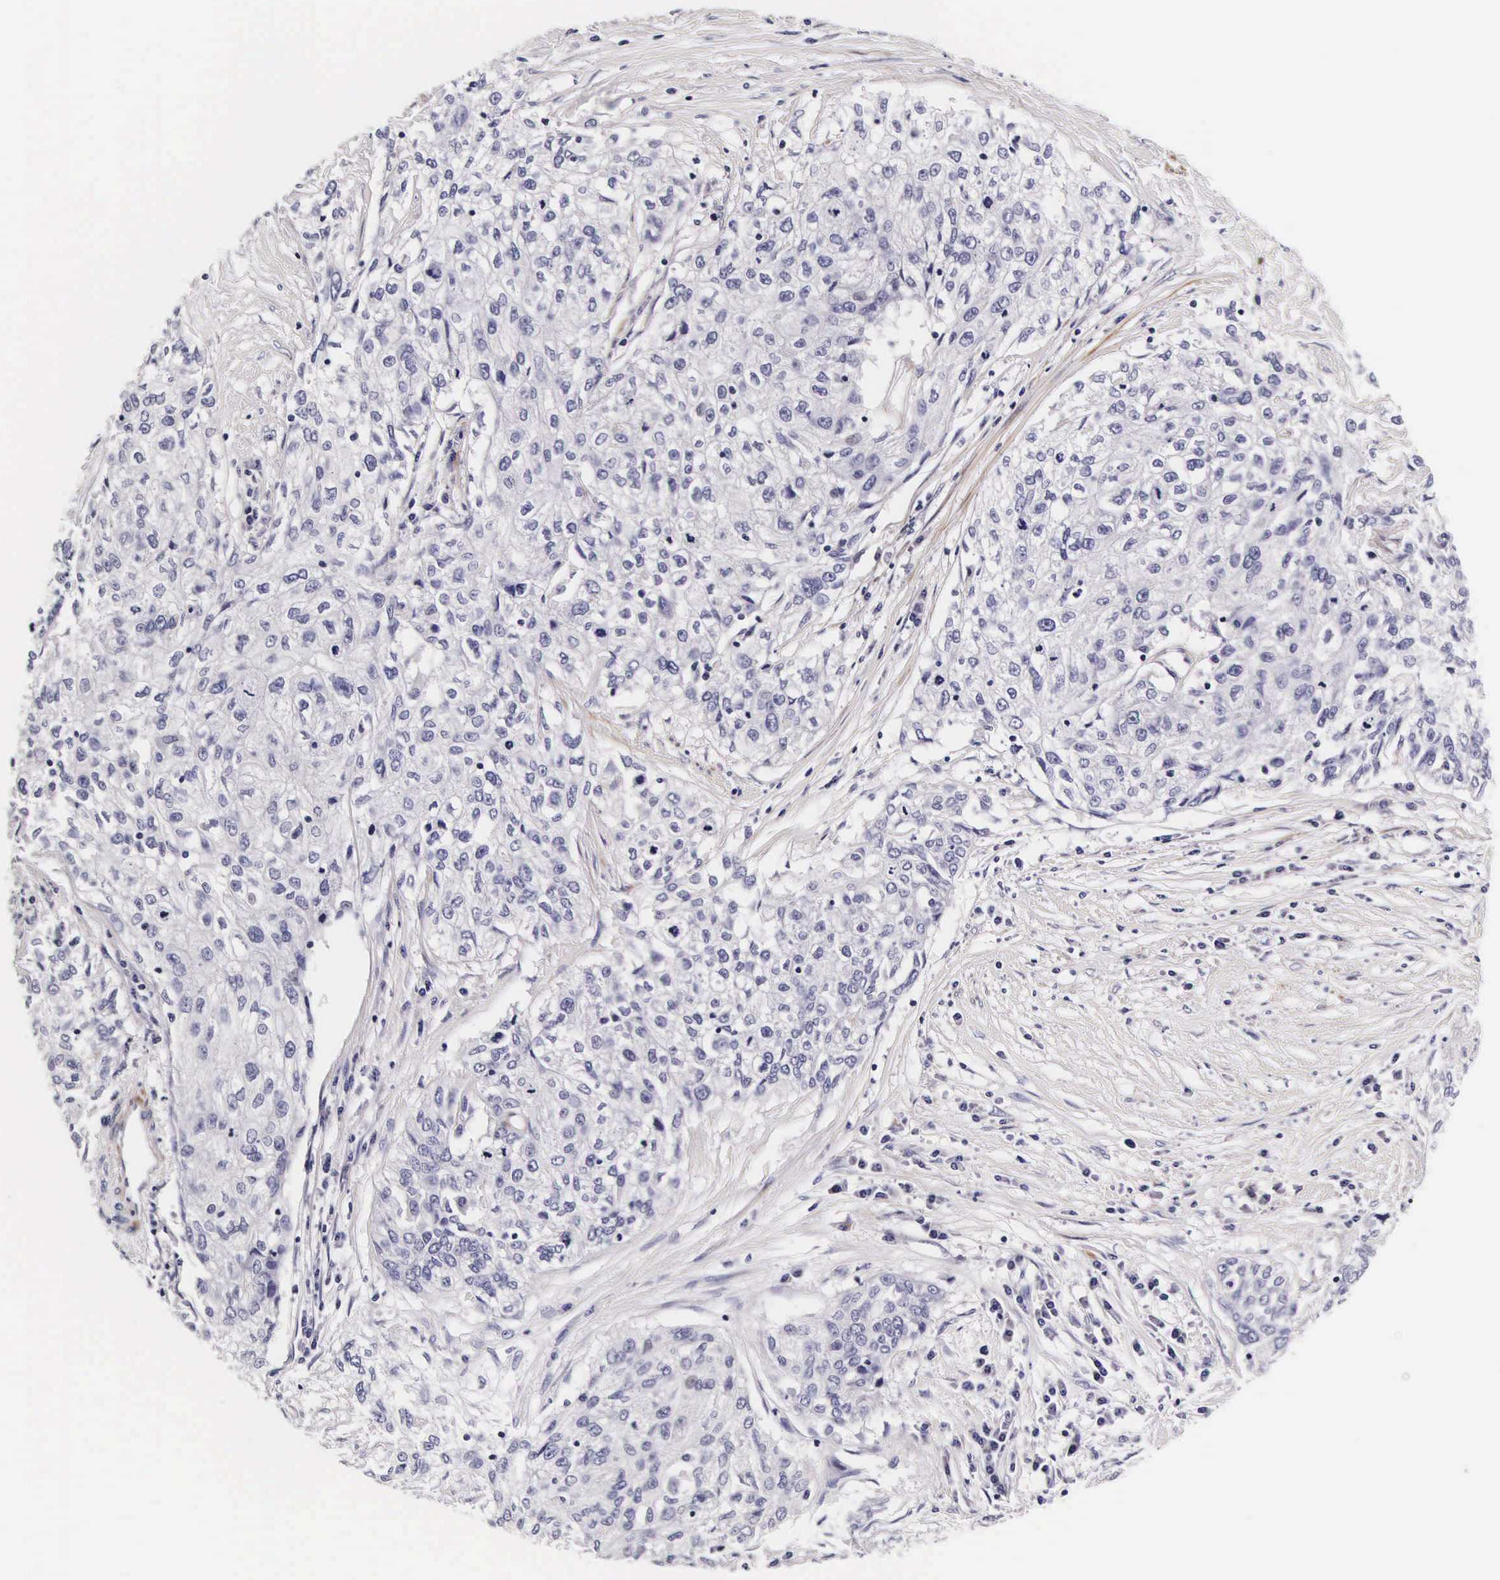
{"staining": {"intensity": "negative", "quantity": "none", "location": "none"}, "tissue": "cervical cancer", "cell_type": "Tumor cells", "image_type": "cancer", "snomed": [{"axis": "morphology", "description": "Squamous cell carcinoma, NOS"}, {"axis": "topography", "description": "Cervix"}], "caption": "Tumor cells show no significant positivity in cervical cancer.", "gene": "UPRT", "patient": {"sex": "female", "age": 57}}